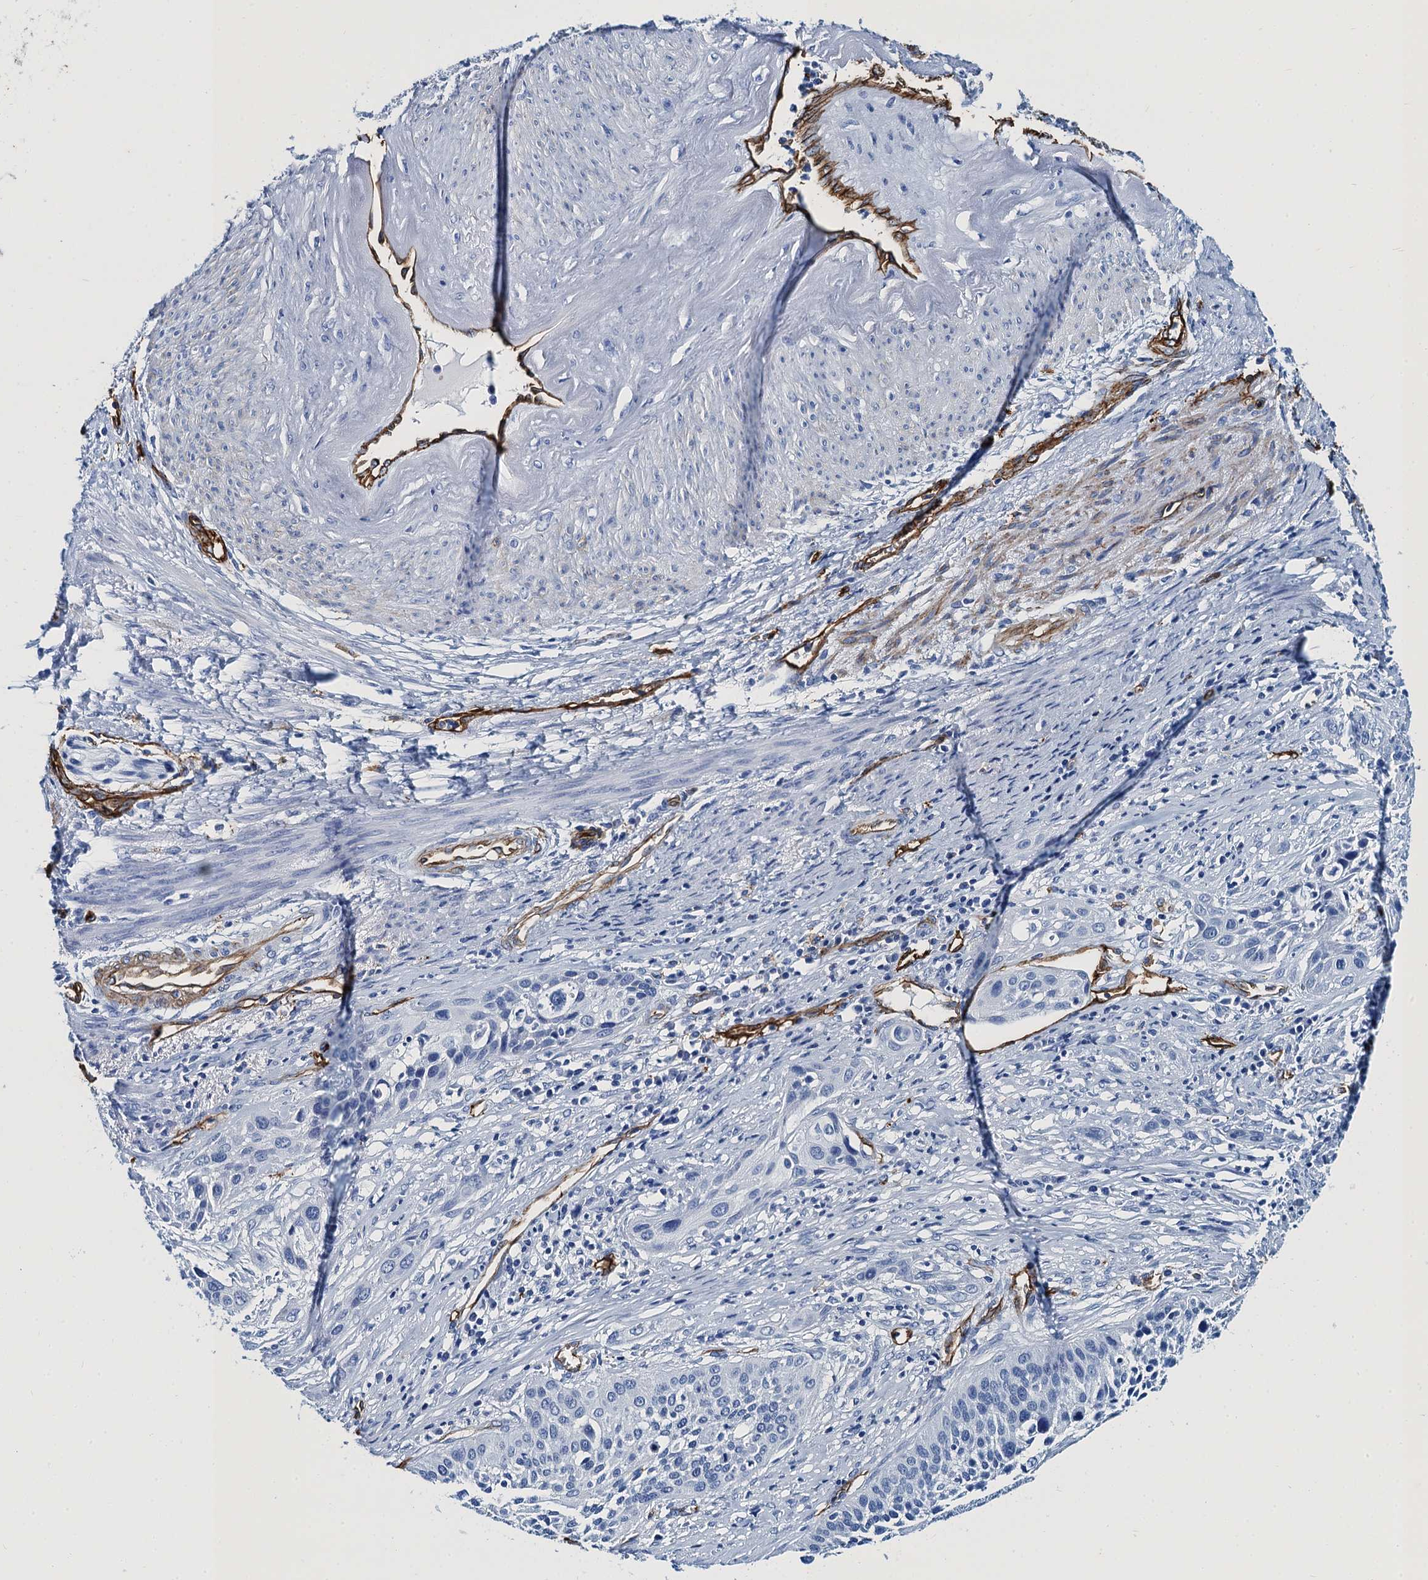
{"staining": {"intensity": "negative", "quantity": "none", "location": "none"}, "tissue": "cervical cancer", "cell_type": "Tumor cells", "image_type": "cancer", "snomed": [{"axis": "morphology", "description": "Squamous cell carcinoma, NOS"}, {"axis": "topography", "description": "Cervix"}], "caption": "Human squamous cell carcinoma (cervical) stained for a protein using IHC displays no positivity in tumor cells.", "gene": "CAVIN2", "patient": {"sex": "female", "age": 34}}